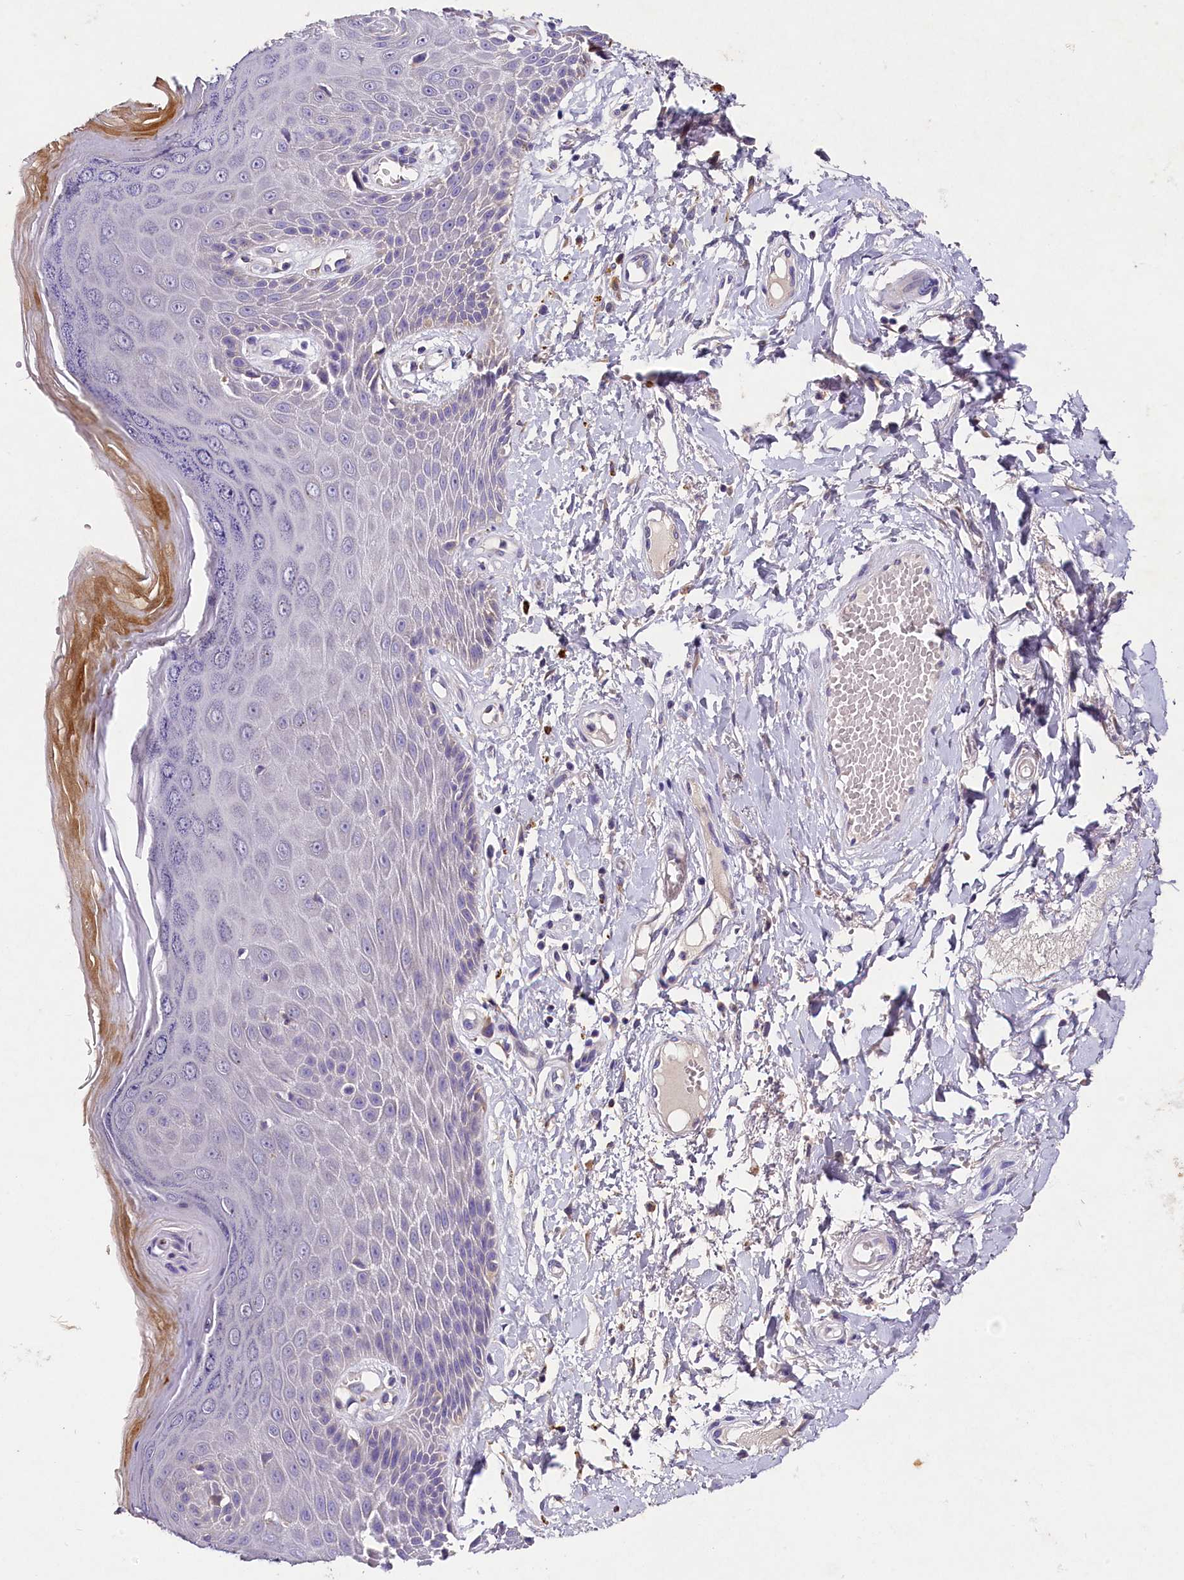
{"staining": {"intensity": "negative", "quantity": "none", "location": "none"}, "tissue": "skin", "cell_type": "Epidermal cells", "image_type": "normal", "snomed": [{"axis": "morphology", "description": "Normal tissue, NOS"}, {"axis": "topography", "description": "Anal"}], "caption": "This is an immunohistochemistry (IHC) histopathology image of unremarkable human skin. There is no positivity in epidermal cells.", "gene": "ST7L", "patient": {"sex": "male", "age": 78}}